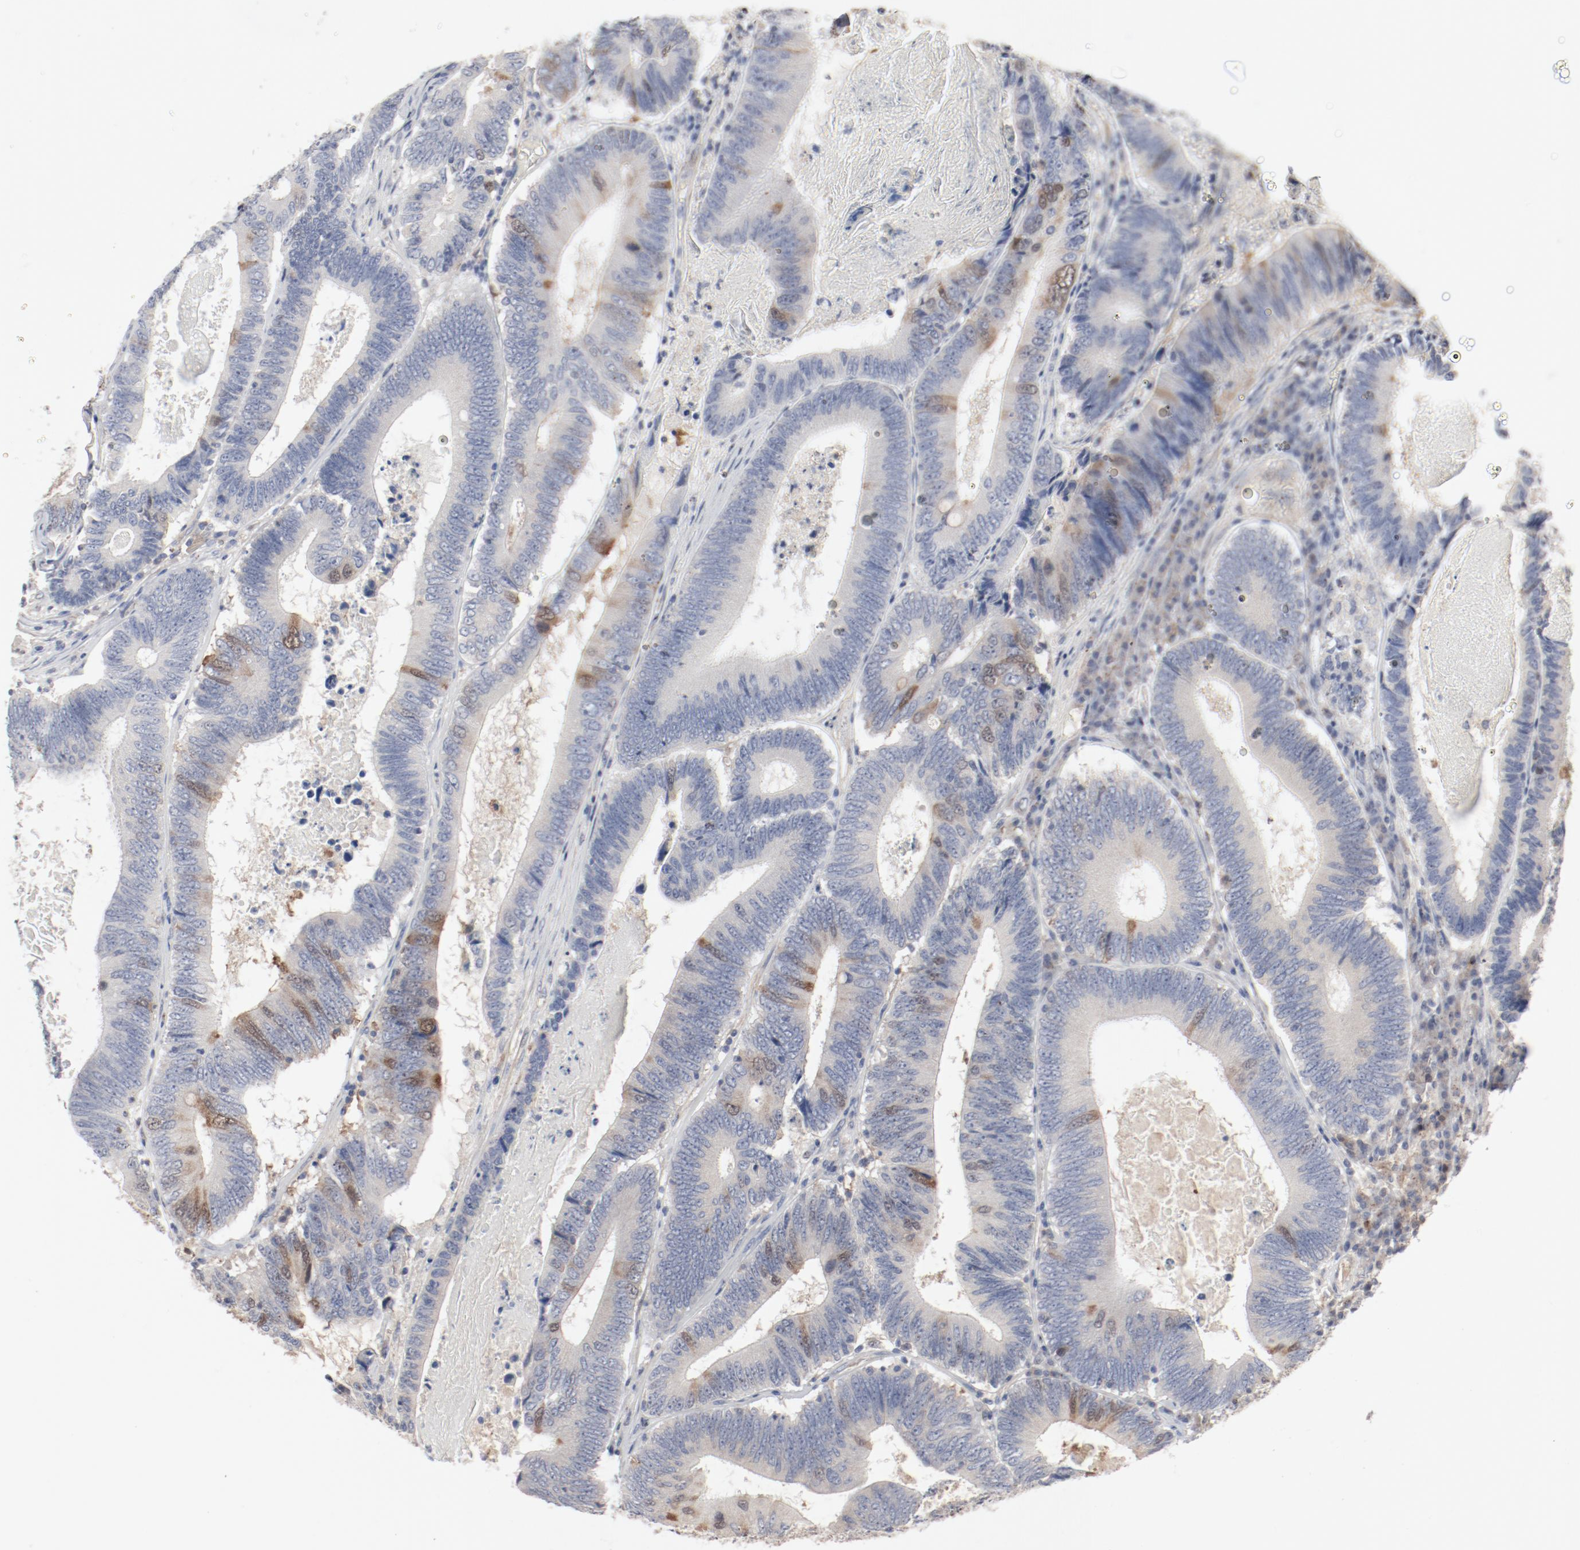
{"staining": {"intensity": "moderate", "quantity": "25%-75%", "location": "cytoplasmic/membranous,nuclear"}, "tissue": "colorectal cancer", "cell_type": "Tumor cells", "image_type": "cancer", "snomed": [{"axis": "morphology", "description": "Adenocarcinoma, NOS"}, {"axis": "topography", "description": "Colon"}], "caption": "Adenocarcinoma (colorectal) was stained to show a protein in brown. There is medium levels of moderate cytoplasmic/membranous and nuclear expression in approximately 25%-75% of tumor cells.", "gene": "CDK1", "patient": {"sex": "female", "age": 78}}